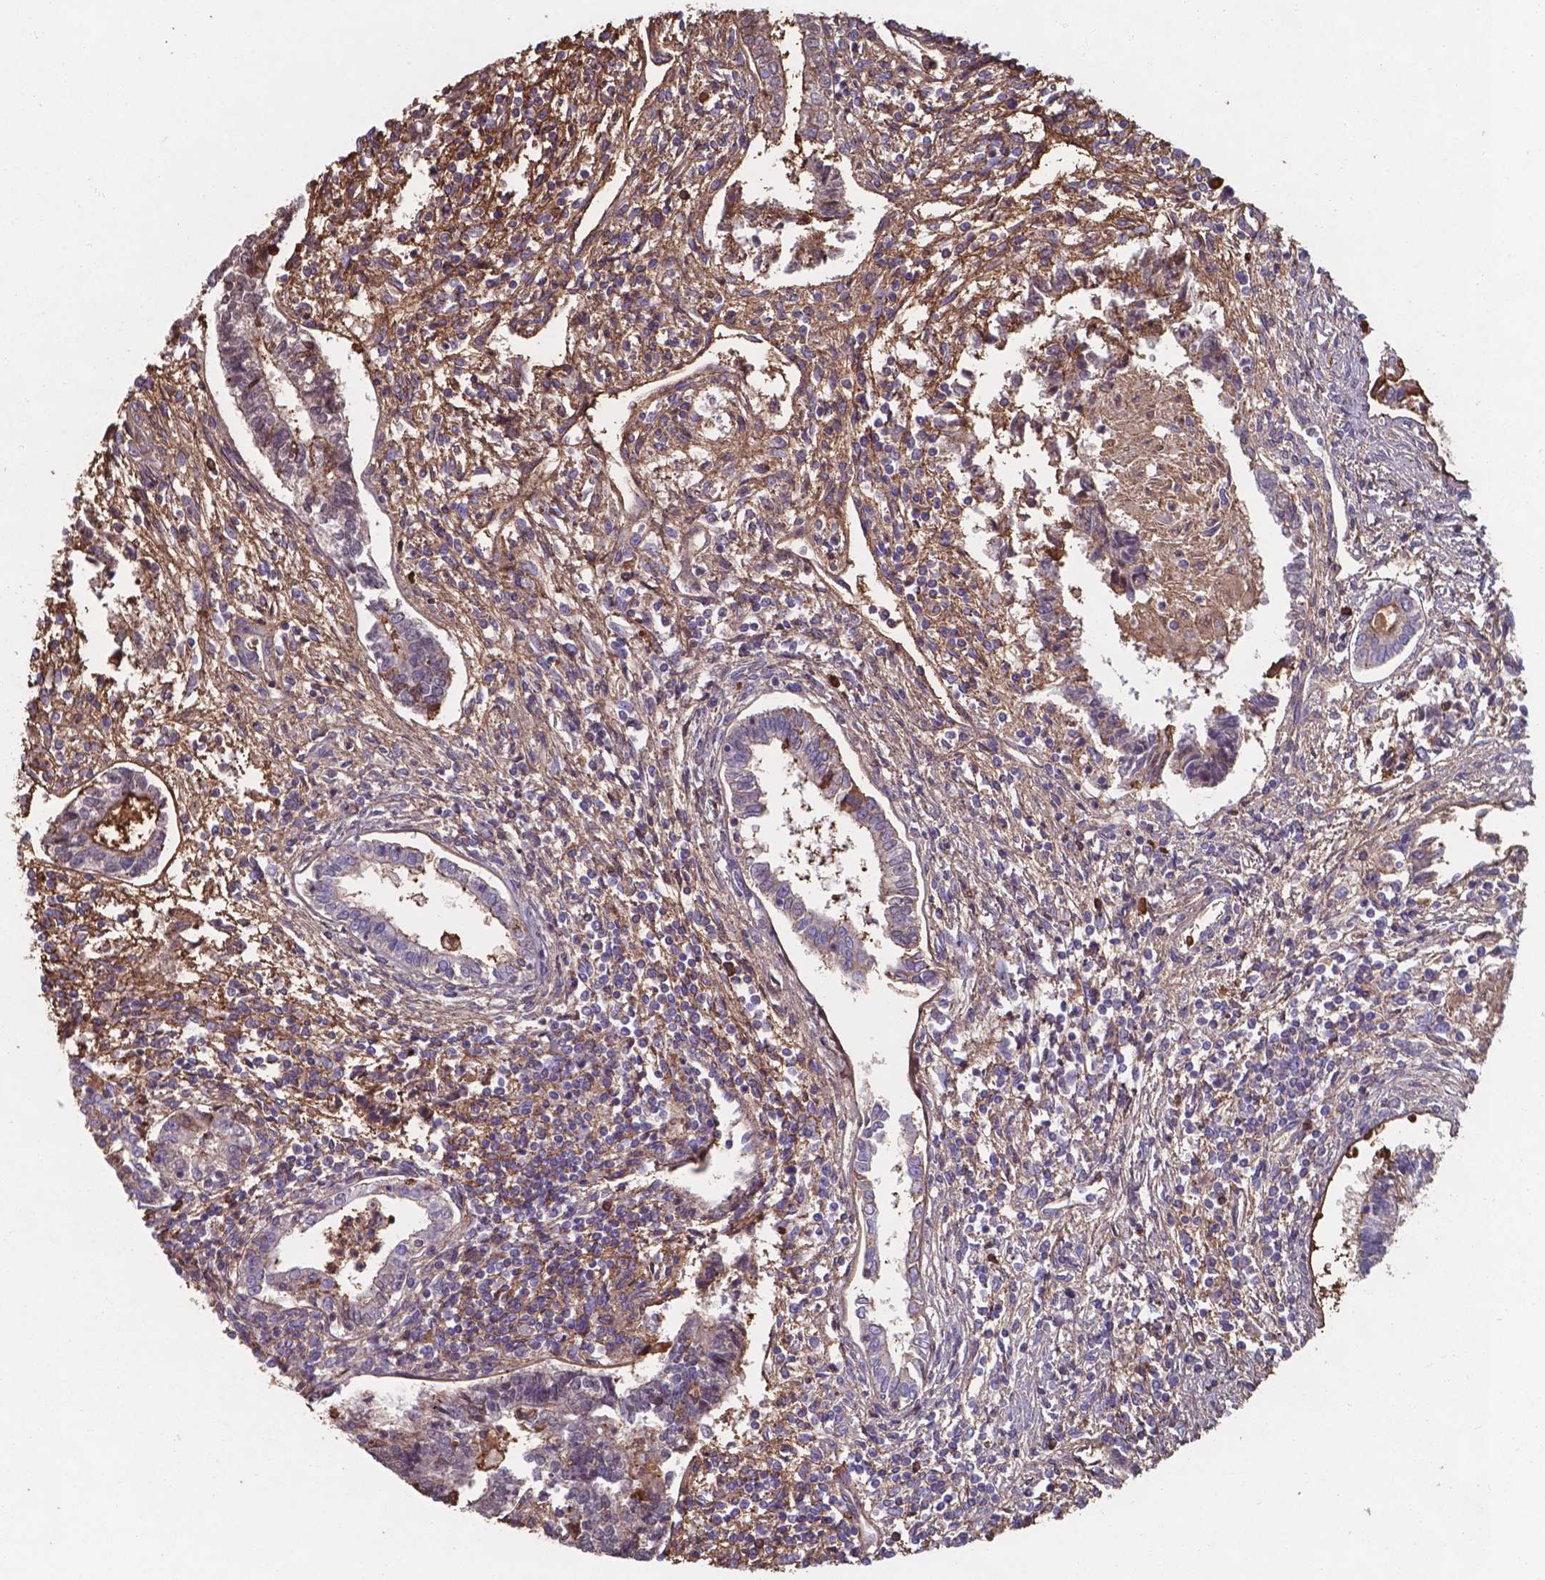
{"staining": {"intensity": "moderate", "quantity": "<25%", "location": "cytoplasmic/membranous"}, "tissue": "testis cancer", "cell_type": "Tumor cells", "image_type": "cancer", "snomed": [{"axis": "morphology", "description": "Carcinoma, Embryonal, NOS"}, {"axis": "topography", "description": "Testis"}], "caption": "Protein staining of testis cancer tissue demonstrates moderate cytoplasmic/membranous expression in approximately <25% of tumor cells. Nuclei are stained in blue.", "gene": "SERPINA1", "patient": {"sex": "male", "age": 37}}